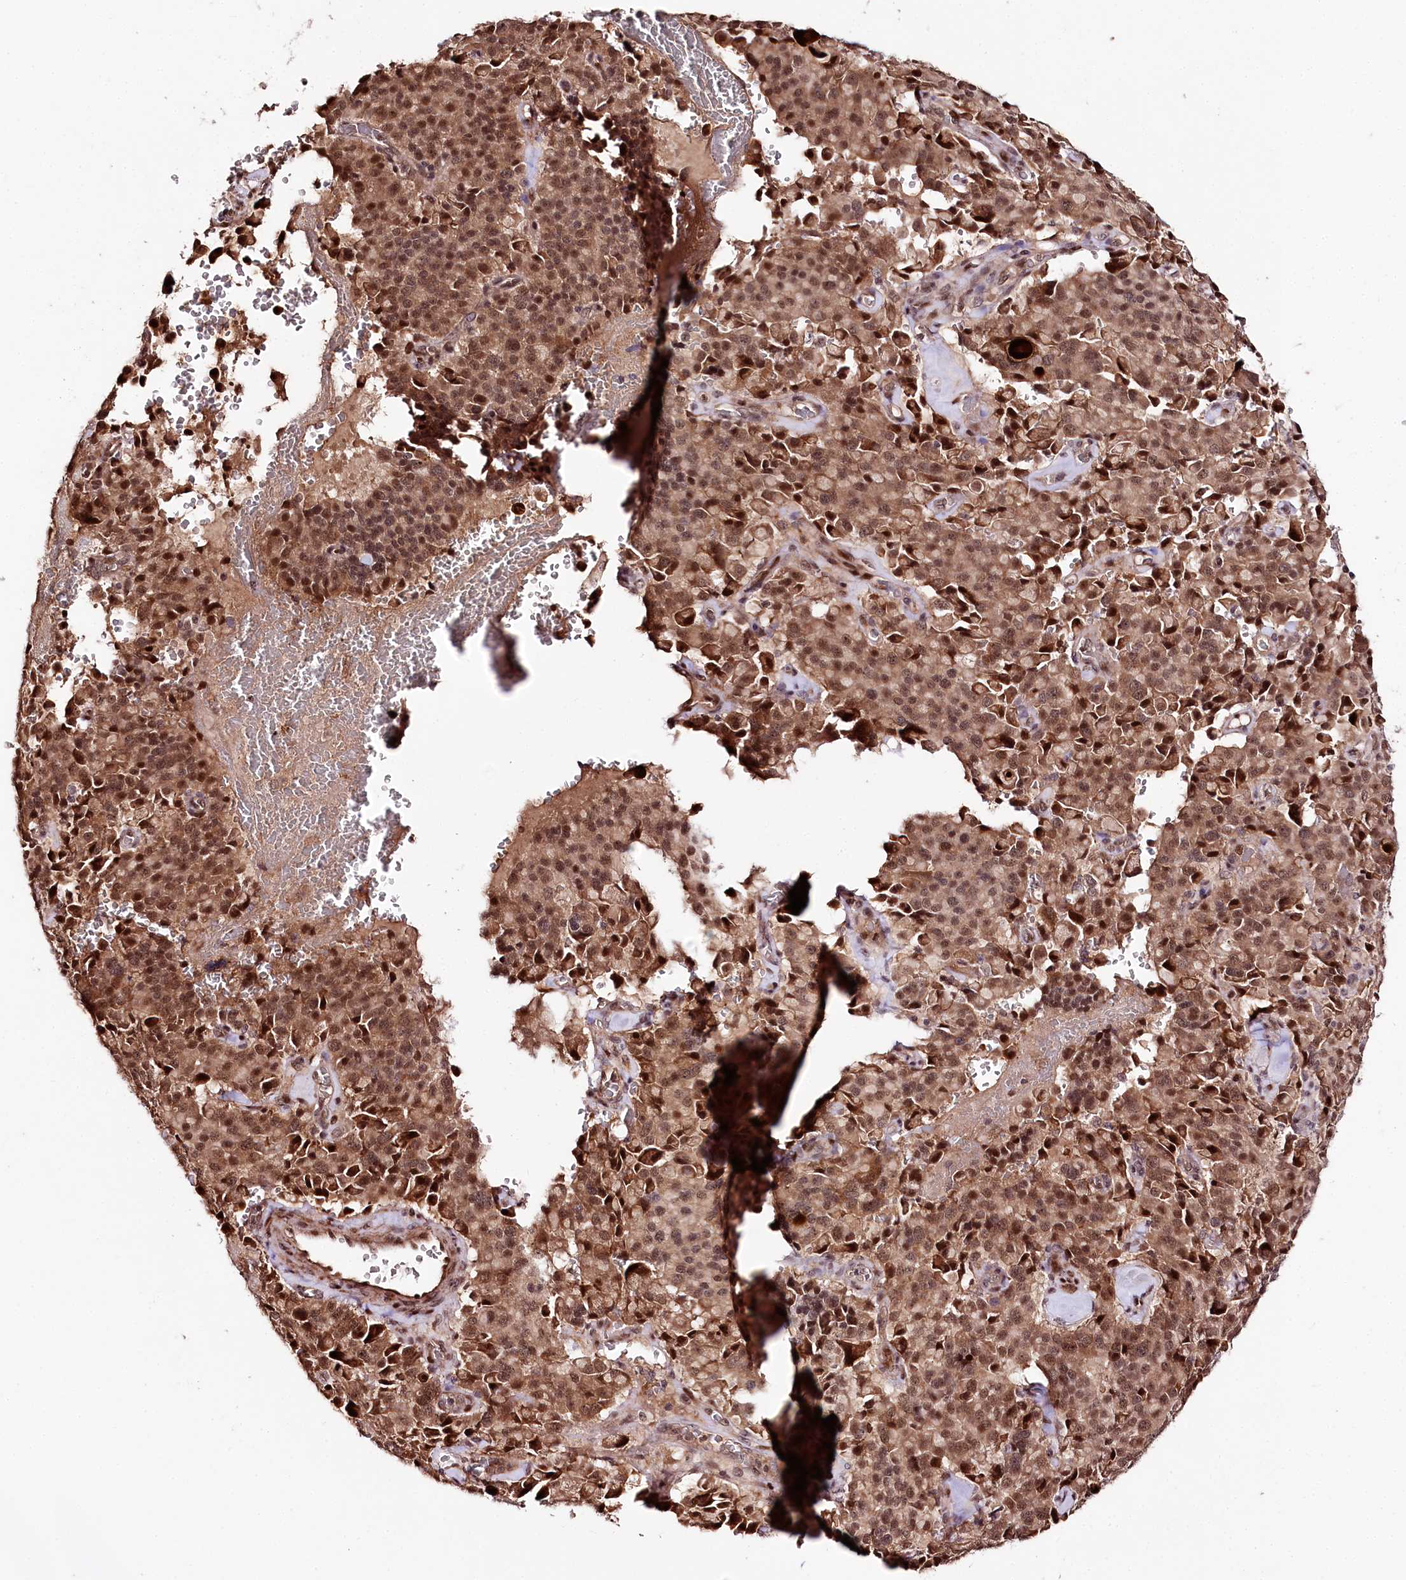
{"staining": {"intensity": "moderate", "quantity": ">75%", "location": "cytoplasmic/membranous,nuclear"}, "tissue": "pancreatic cancer", "cell_type": "Tumor cells", "image_type": "cancer", "snomed": [{"axis": "morphology", "description": "Adenocarcinoma, NOS"}, {"axis": "topography", "description": "Pancreas"}], "caption": "IHC of pancreatic adenocarcinoma shows medium levels of moderate cytoplasmic/membranous and nuclear positivity in about >75% of tumor cells. The staining is performed using DAB brown chromogen to label protein expression. The nuclei are counter-stained blue using hematoxylin.", "gene": "DMP1", "patient": {"sex": "male", "age": 65}}